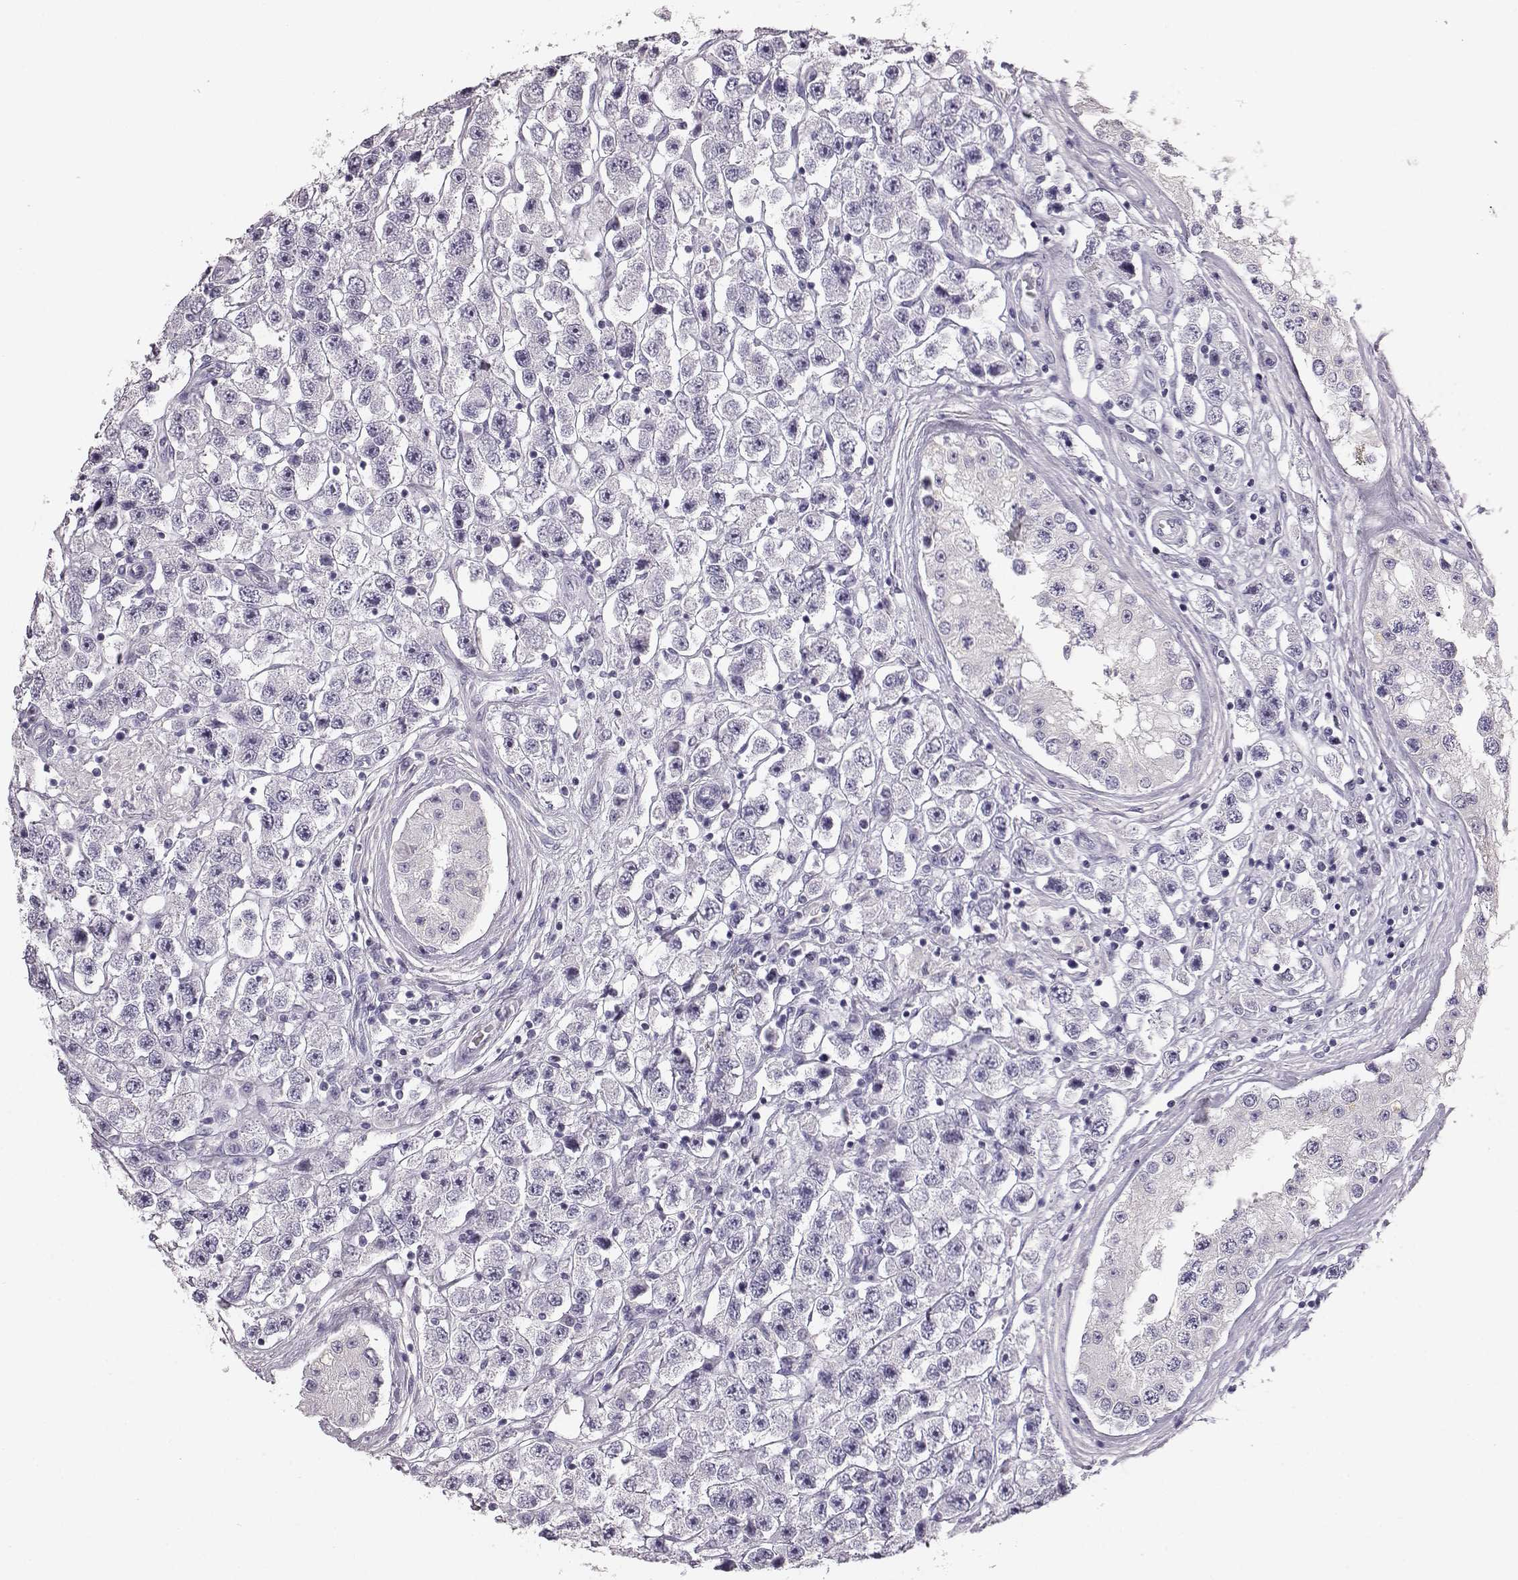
{"staining": {"intensity": "negative", "quantity": "none", "location": "none"}, "tissue": "testis cancer", "cell_type": "Tumor cells", "image_type": "cancer", "snomed": [{"axis": "morphology", "description": "Seminoma, NOS"}, {"axis": "topography", "description": "Testis"}], "caption": "Immunohistochemistry image of neoplastic tissue: seminoma (testis) stained with DAB (3,3'-diaminobenzidine) reveals no significant protein positivity in tumor cells.", "gene": "NPTXR", "patient": {"sex": "male", "age": 45}}